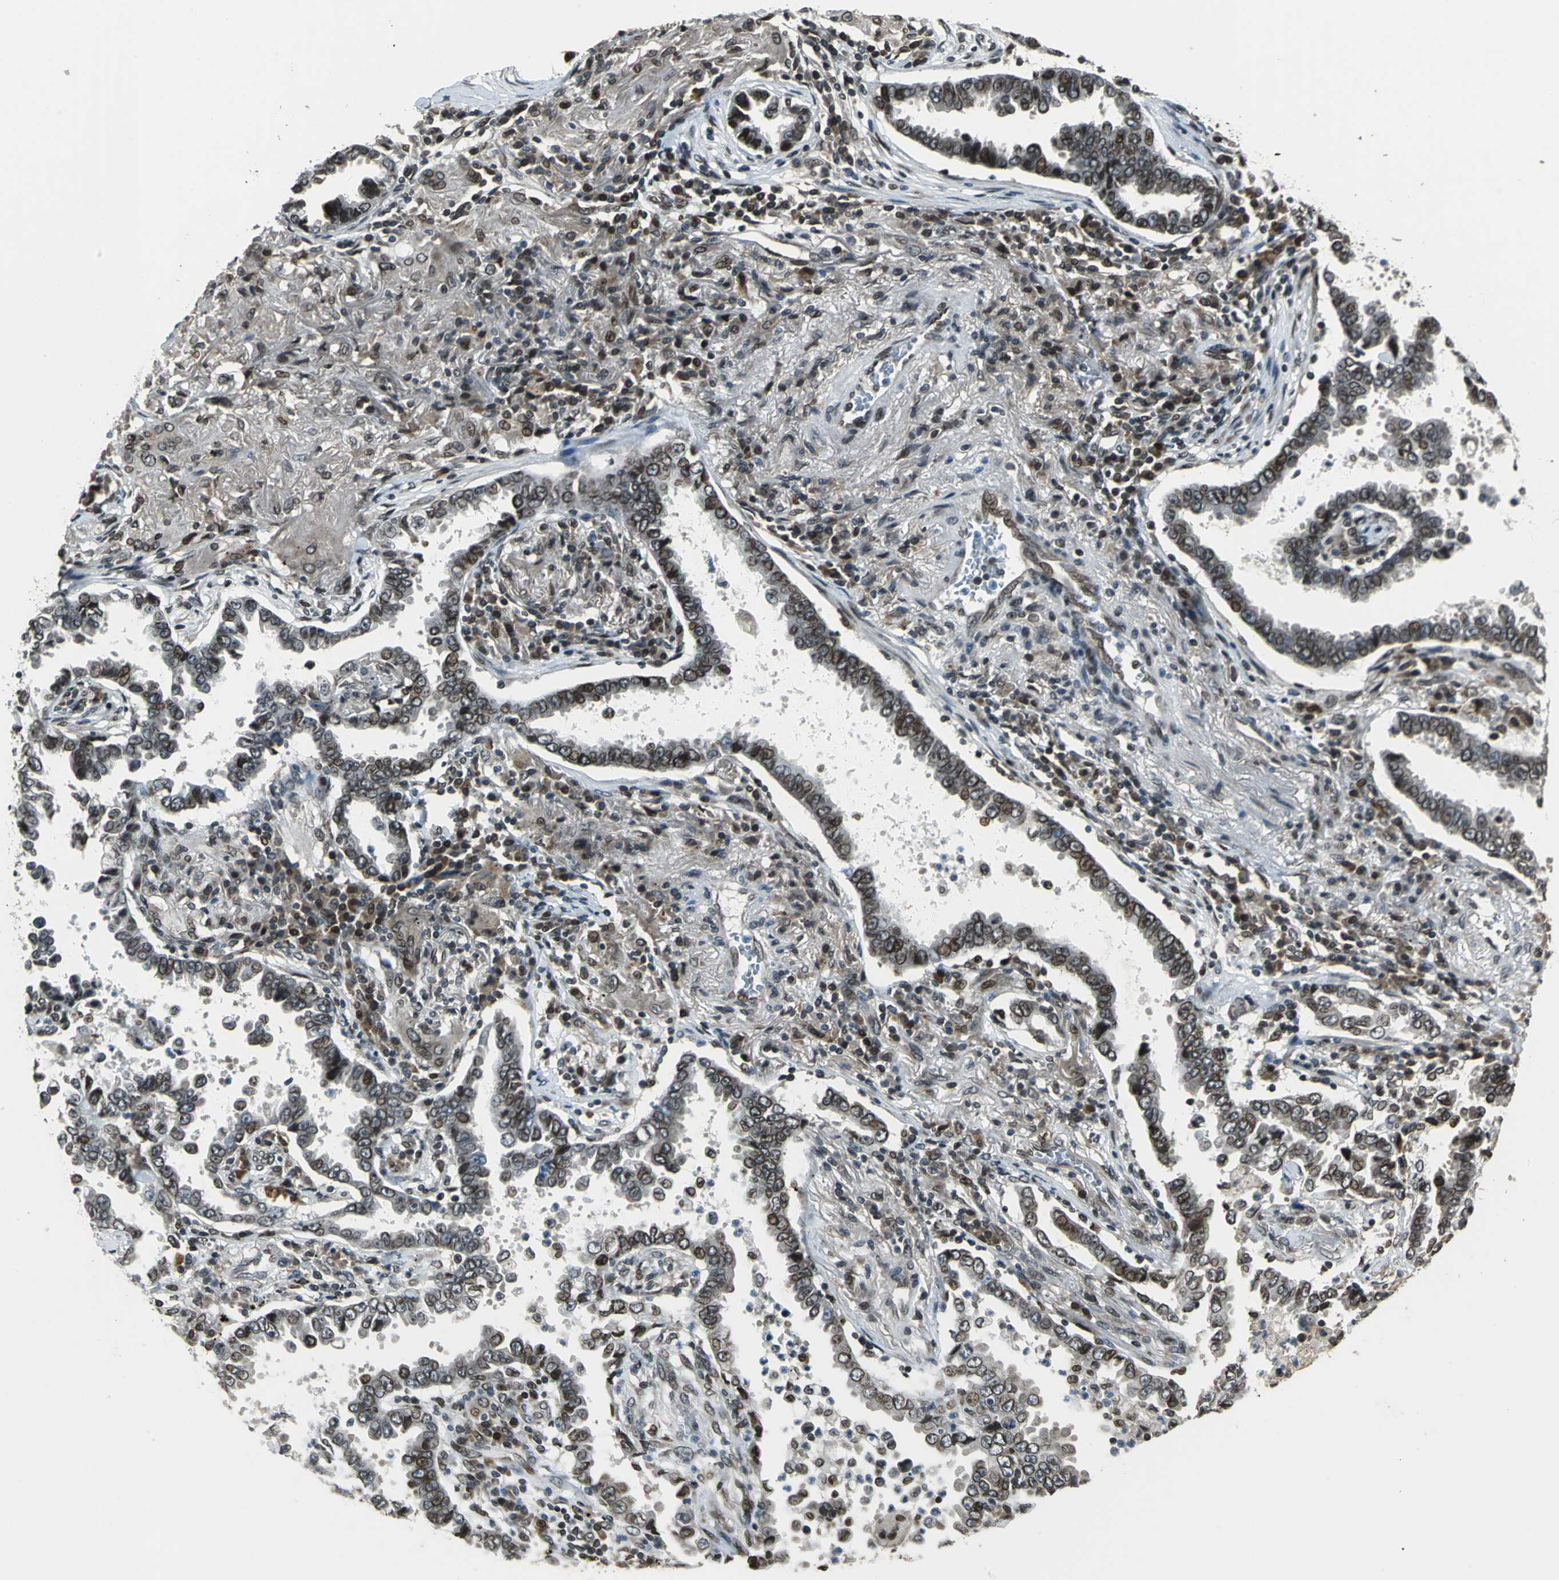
{"staining": {"intensity": "strong", "quantity": ">75%", "location": "cytoplasmic/membranous,nuclear"}, "tissue": "lung cancer", "cell_type": "Tumor cells", "image_type": "cancer", "snomed": [{"axis": "morphology", "description": "Normal tissue, NOS"}, {"axis": "morphology", "description": "Inflammation, NOS"}, {"axis": "morphology", "description": "Adenocarcinoma, NOS"}, {"axis": "topography", "description": "Lung"}], "caption": "Immunohistochemistry (IHC) (DAB) staining of human lung adenocarcinoma displays strong cytoplasmic/membranous and nuclear protein positivity in about >75% of tumor cells.", "gene": "BRIP1", "patient": {"sex": "female", "age": 64}}